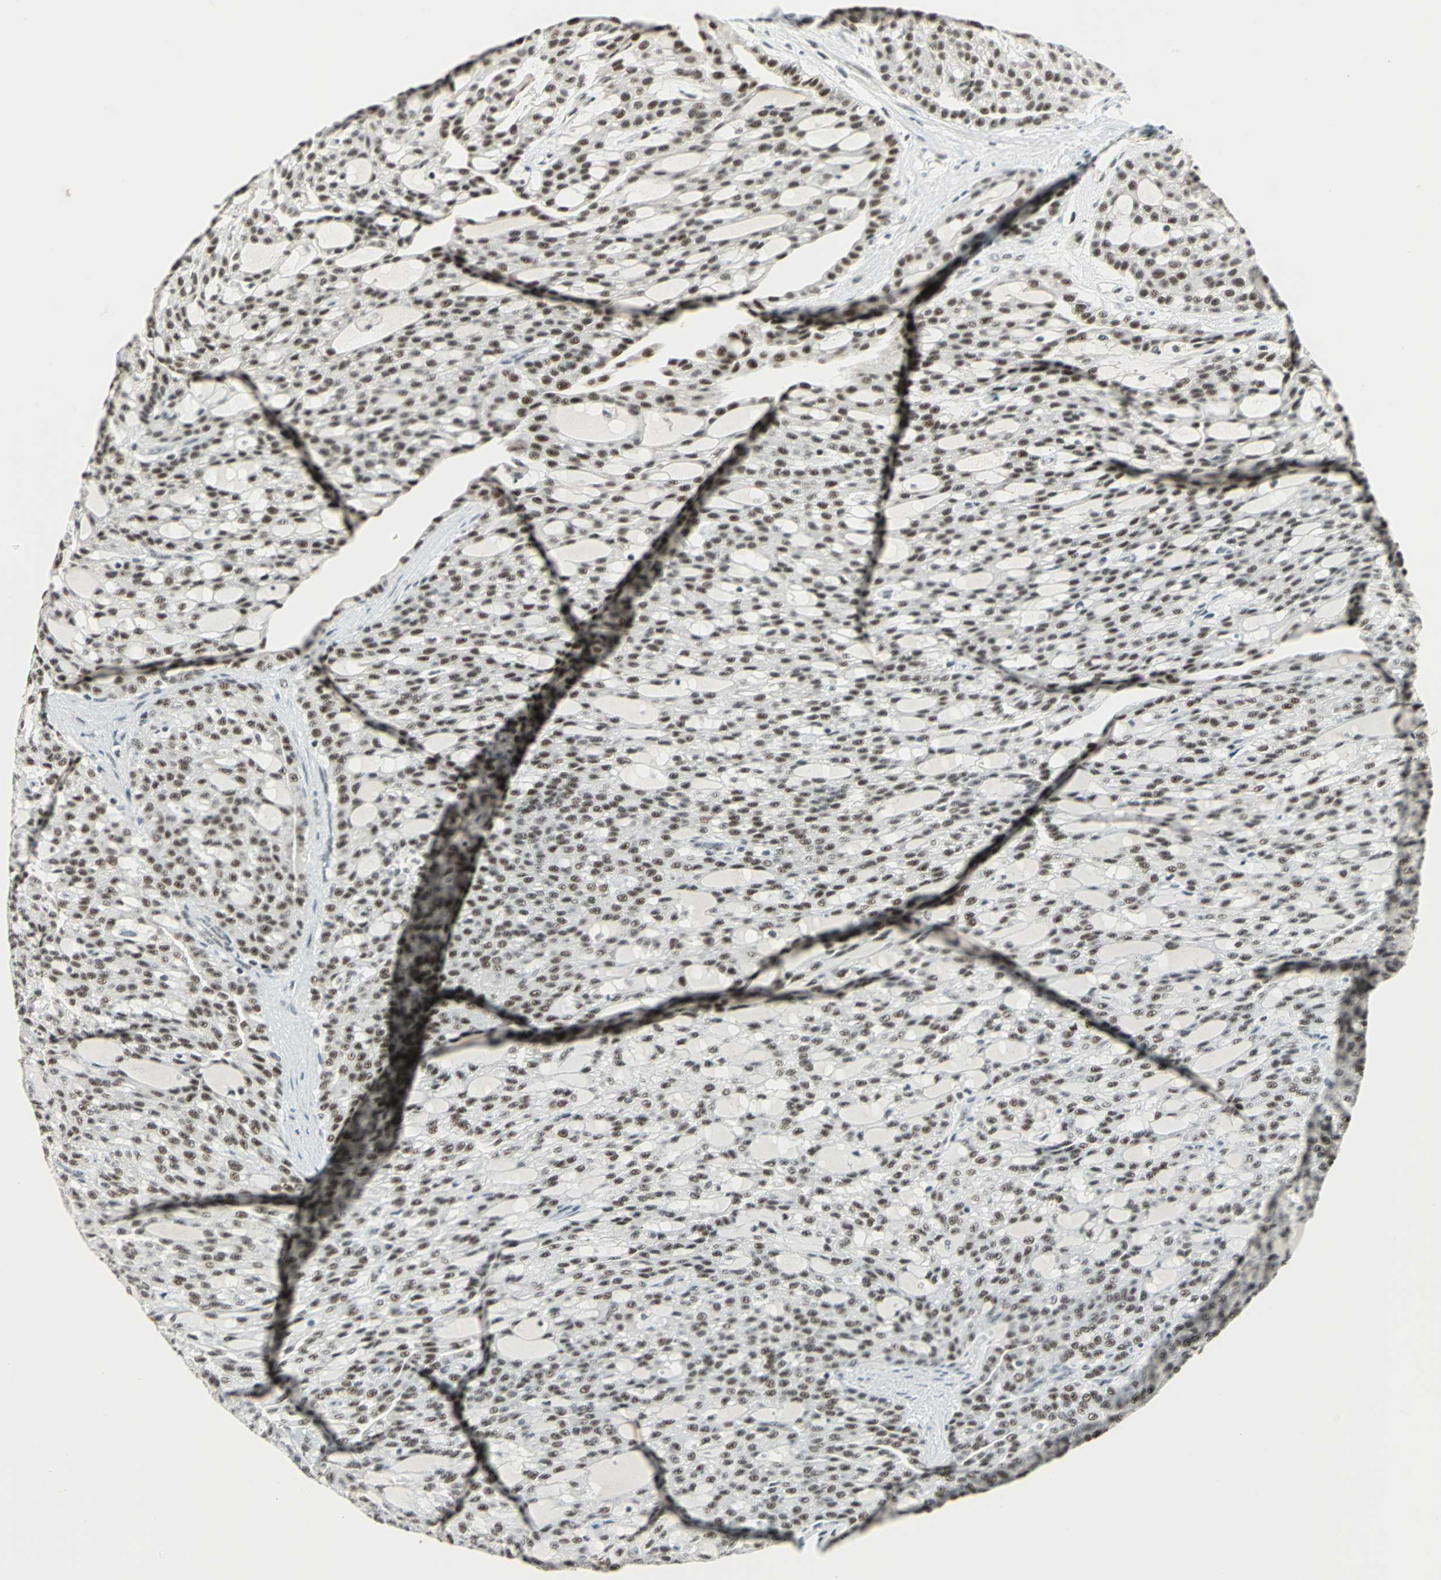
{"staining": {"intensity": "moderate", "quantity": ">75%", "location": "nuclear"}, "tissue": "renal cancer", "cell_type": "Tumor cells", "image_type": "cancer", "snomed": [{"axis": "morphology", "description": "Adenocarcinoma, NOS"}, {"axis": "topography", "description": "Kidney"}], "caption": "Immunohistochemistry (IHC) (DAB) staining of human renal adenocarcinoma displays moderate nuclear protein positivity in approximately >75% of tumor cells. The protein is stained brown, and the nuclei are stained in blue (DAB (3,3'-diaminobenzidine) IHC with brightfield microscopy, high magnification).", "gene": "CCNT1", "patient": {"sex": "male", "age": 63}}